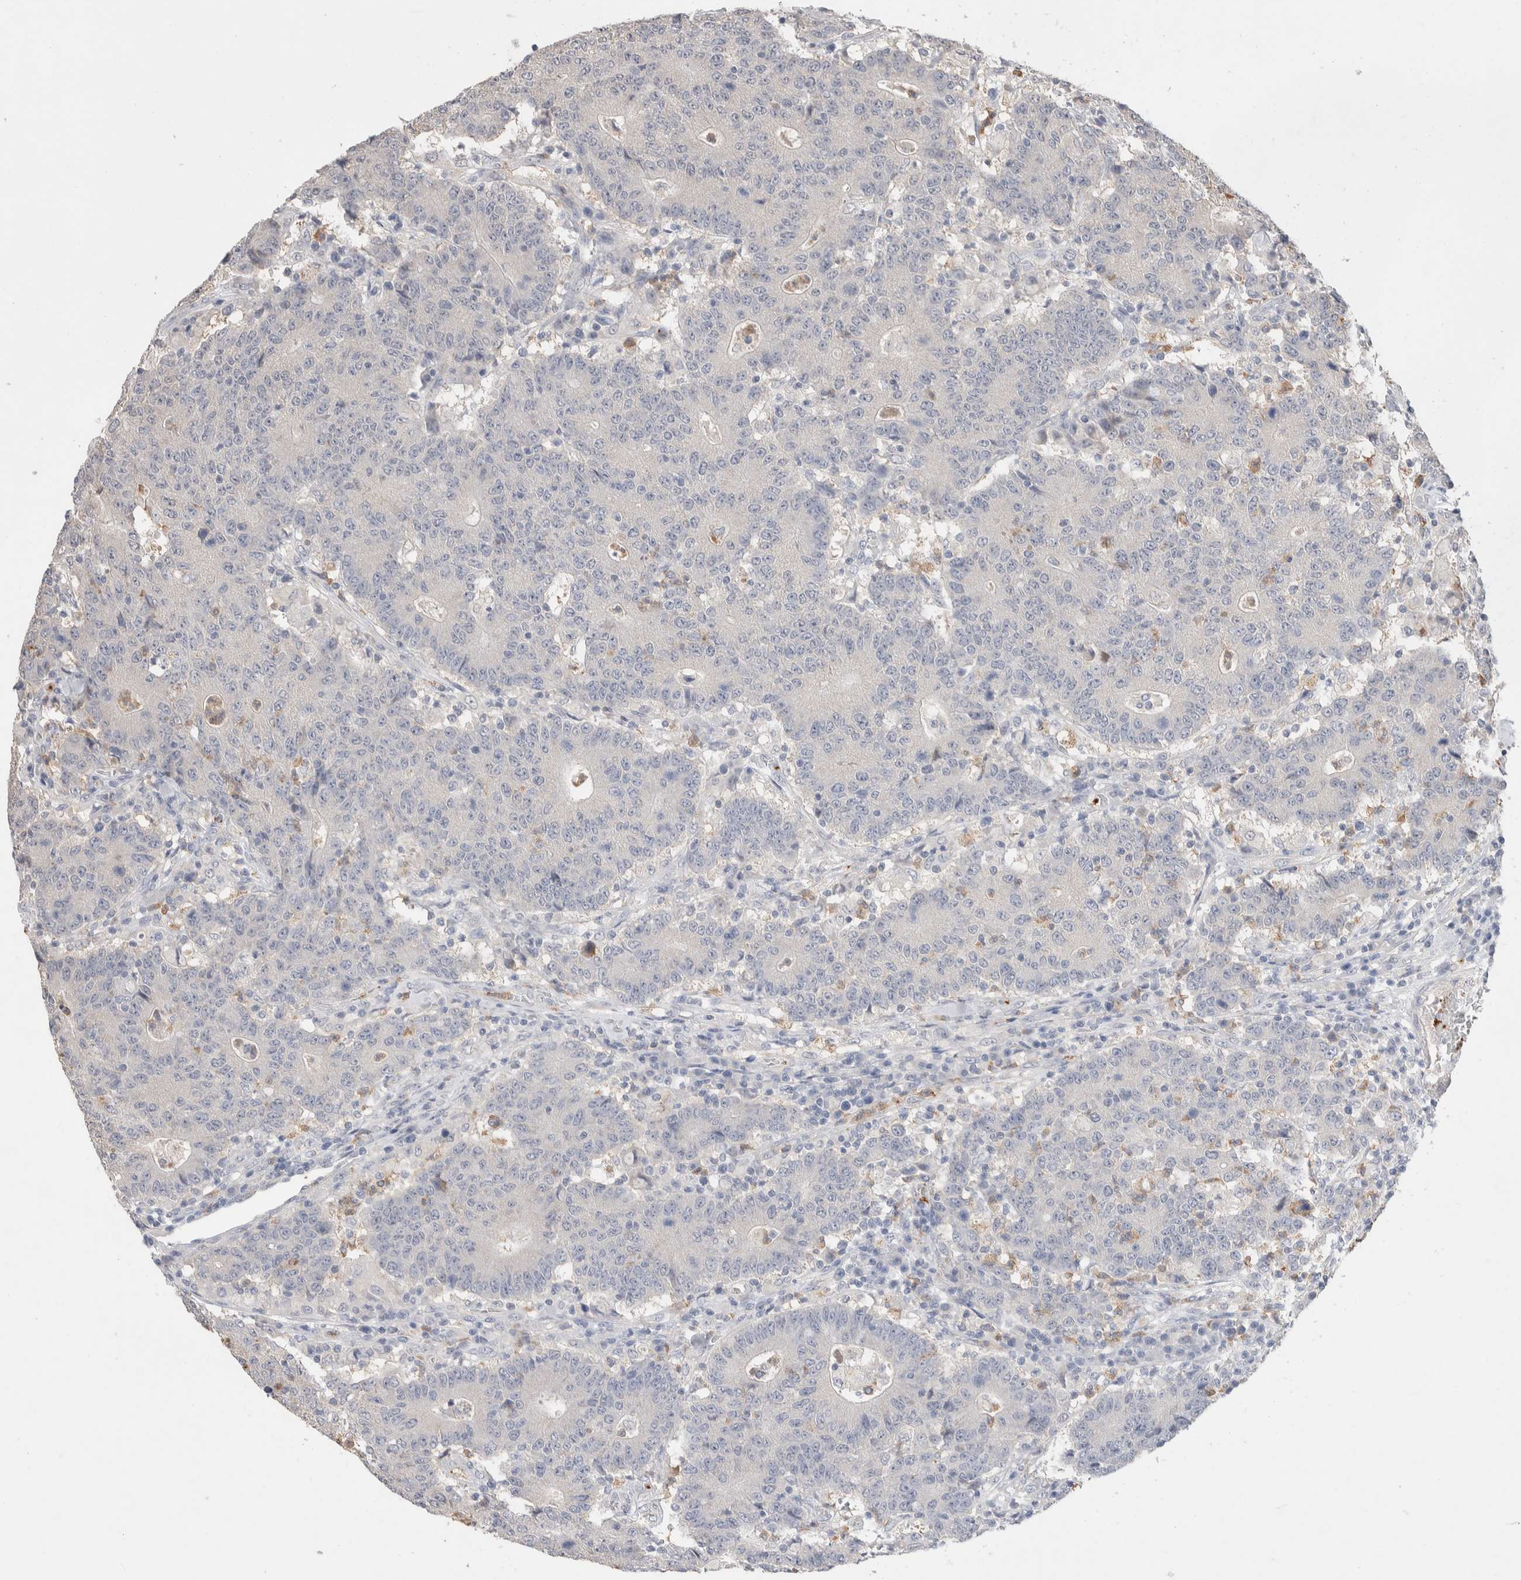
{"staining": {"intensity": "negative", "quantity": "none", "location": "none"}, "tissue": "colorectal cancer", "cell_type": "Tumor cells", "image_type": "cancer", "snomed": [{"axis": "morphology", "description": "Normal tissue, NOS"}, {"axis": "morphology", "description": "Adenocarcinoma, NOS"}, {"axis": "topography", "description": "Colon"}], "caption": "A histopathology image of human colorectal adenocarcinoma is negative for staining in tumor cells.", "gene": "FFAR2", "patient": {"sex": "female", "age": 75}}